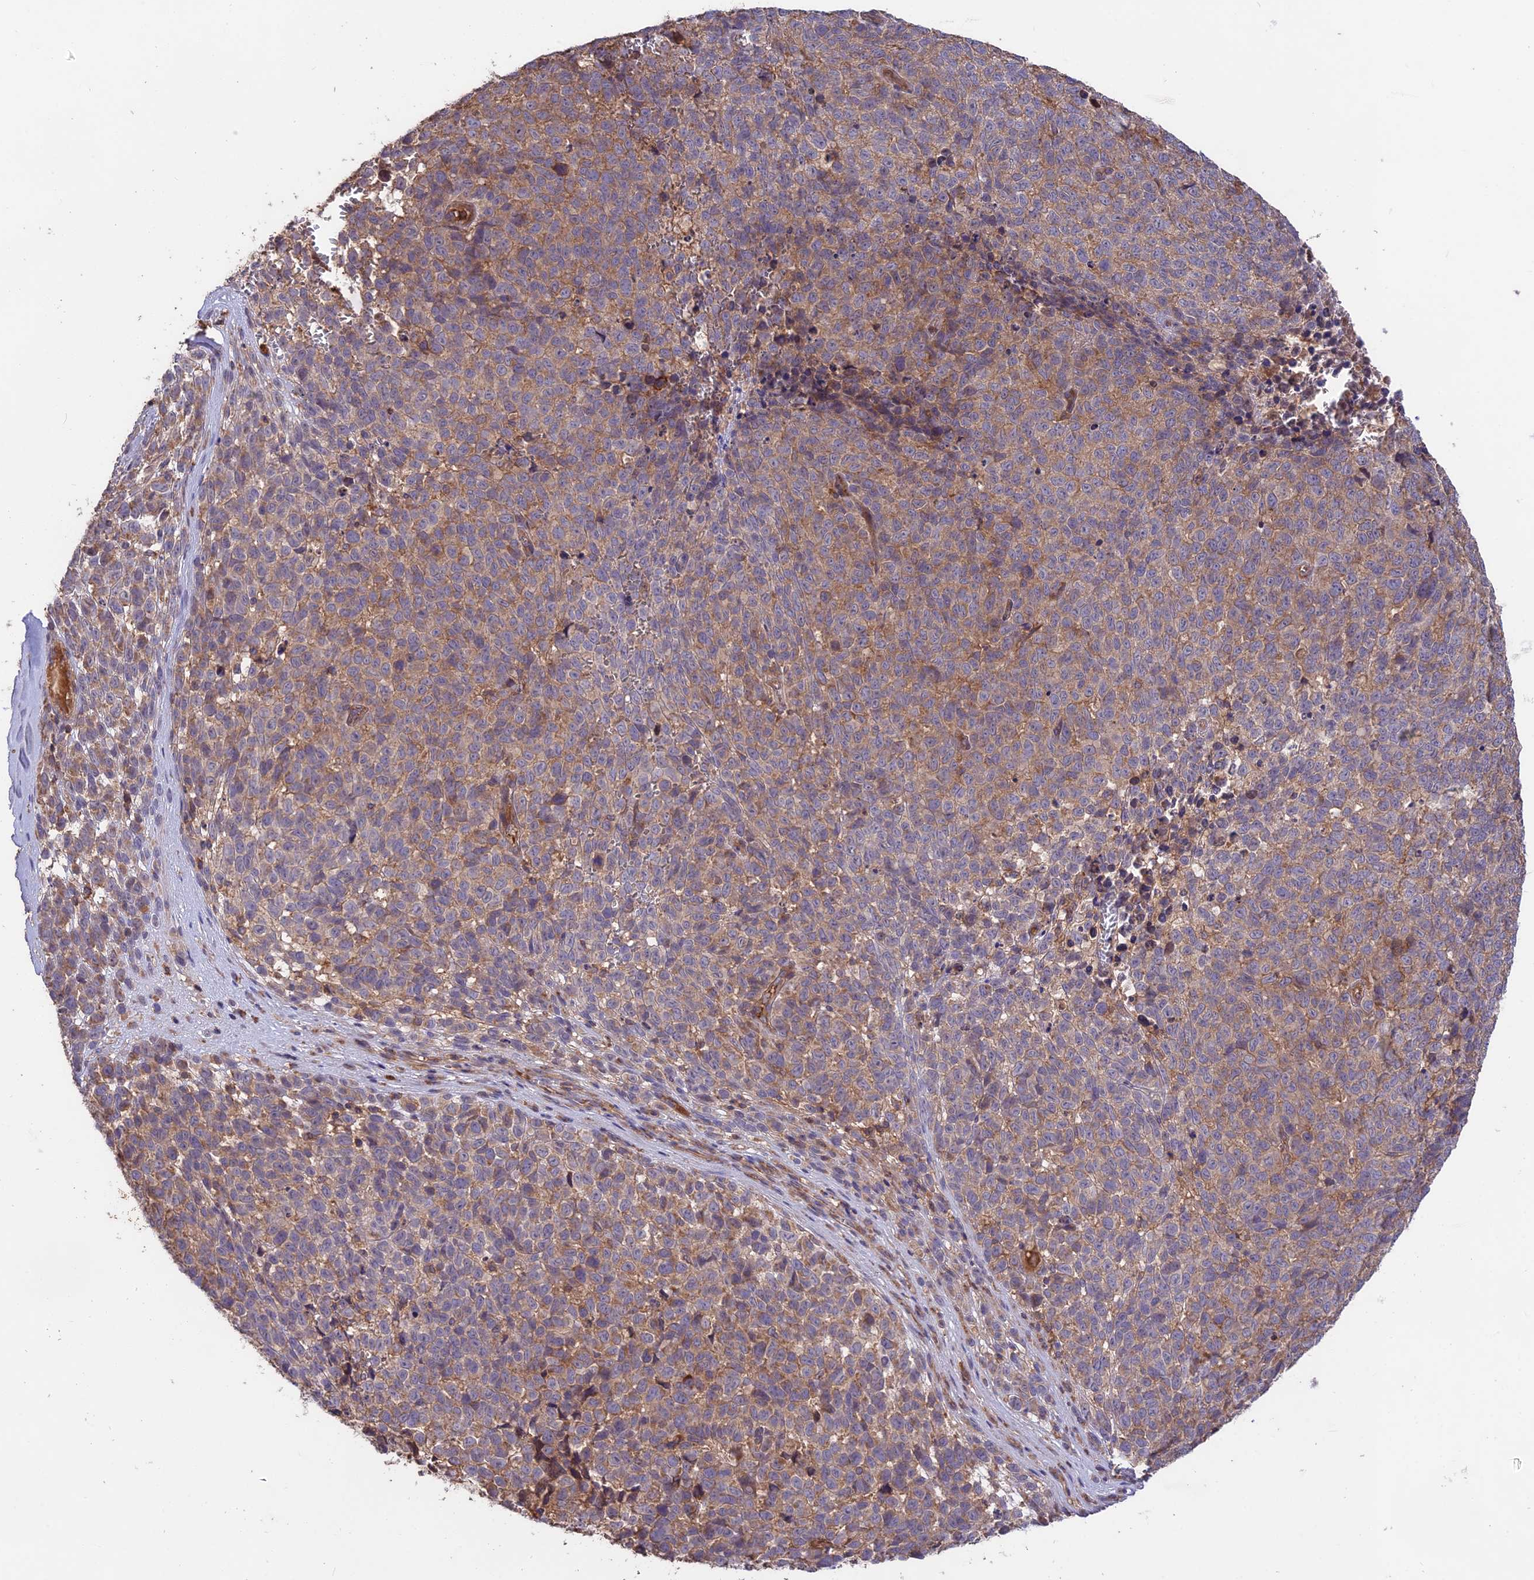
{"staining": {"intensity": "moderate", "quantity": "25%-75%", "location": "cytoplasmic/membranous"}, "tissue": "melanoma", "cell_type": "Tumor cells", "image_type": "cancer", "snomed": [{"axis": "morphology", "description": "Malignant melanoma, NOS"}, {"axis": "topography", "description": "Nose, NOS"}], "caption": "Immunohistochemistry (IHC) (DAB) staining of human malignant melanoma shows moderate cytoplasmic/membranous protein staining in approximately 25%-75% of tumor cells.", "gene": "NUDT8", "patient": {"sex": "female", "age": 48}}